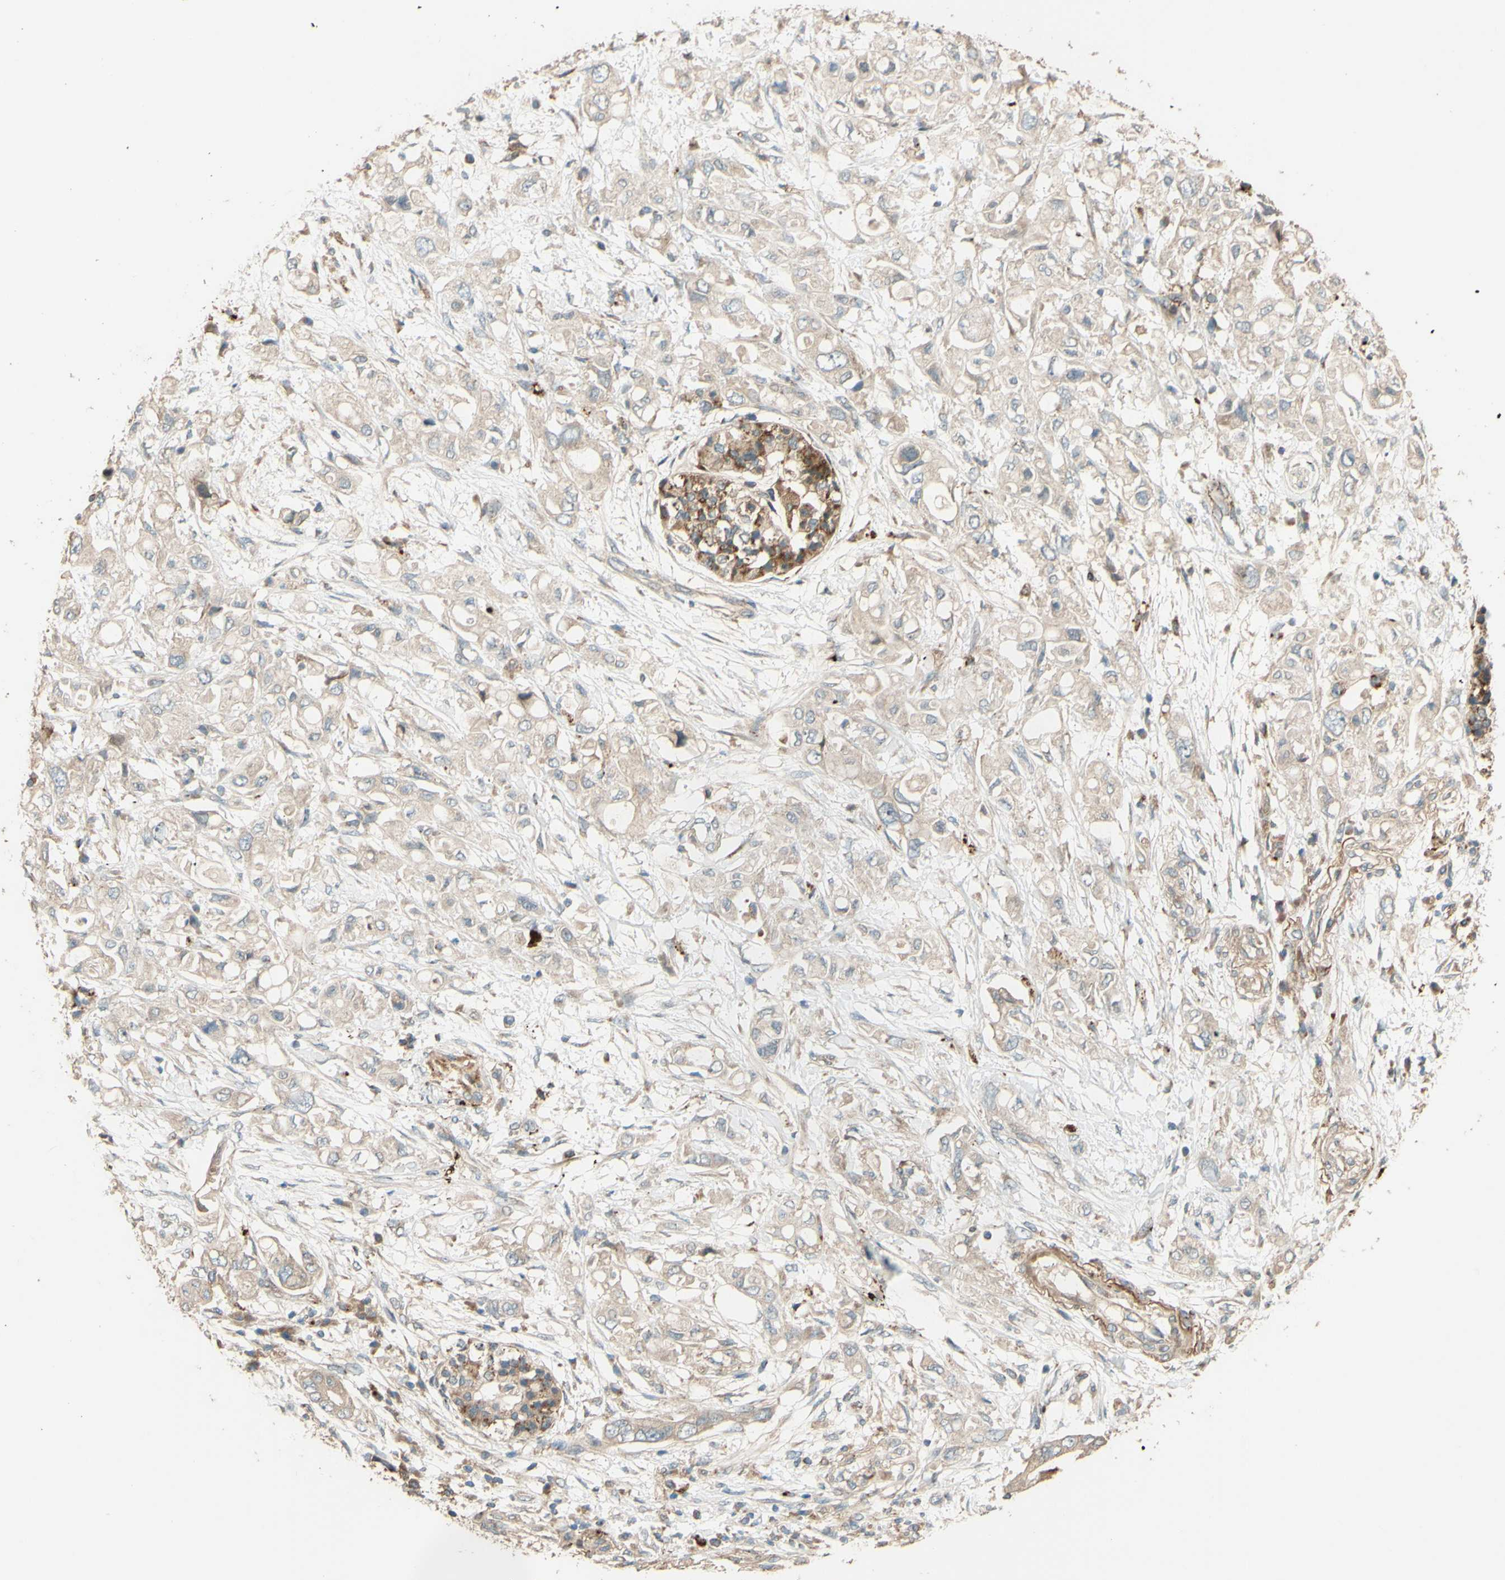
{"staining": {"intensity": "weak", "quantity": ">75%", "location": "cytoplasmic/membranous"}, "tissue": "pancreatic cancer", "cell_type": "Tumor cells", "image_type": "cancer", "snomed": [{"axis": "morphology", "description": "Adenocarcinoma, NOS"}, {"axis": "topography", "description": "Pancreas"}], "caption": "Approximately >75% of tumor cells in pancreatic cancer (adenocarcinoma) reveal weak cytoplasmic/membranous protein expression as visualized by brown immunohistochemical staining.", "gene": "RNF19A", "patient": {"sex": "female", "age": 56}}